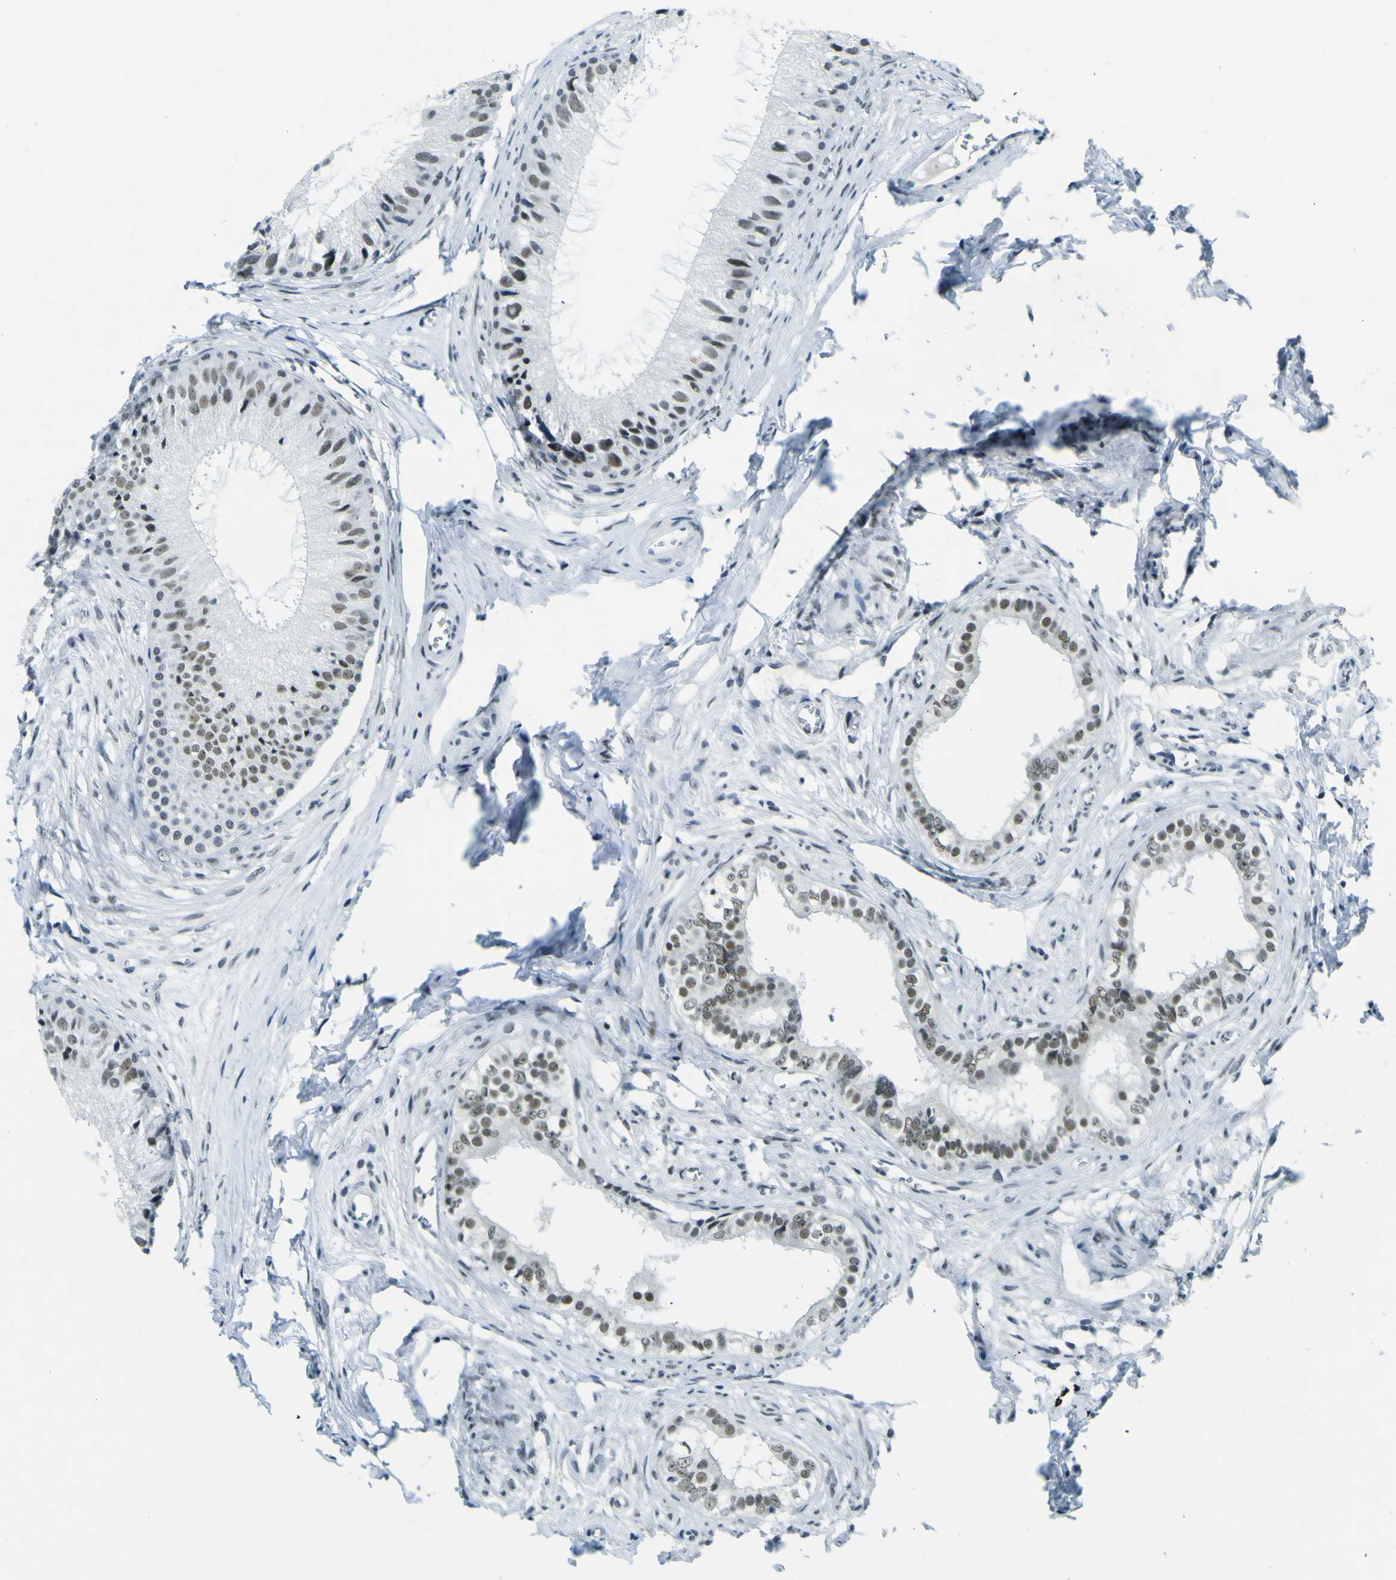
{"staining": {"intensity": "moderate", "quantity": "25%-75%", "location": "nuclear"}, "tissue": "testis", "cell_type": "Cells in seminiferous ducts", "image_type": "normal", "snomed": [{"axis": "morphology", "description": "Normal tissue, NOS"}, {"axis": "topography", "description": "Testis"}, {"axis": "topography", "description": "Epididymis"}], "caption": "Immunohistochemical staining of benign human testis reveals medium levels of moderate nuclear expression in about 25%-75% of cells in seminiferous ducts. (DAB (3,3'-diaminobenzidine) IHC with brightfield microscopy, high magnification).", "gene": "CEBPG", "patient": {"sex": "male", "age": 35}}